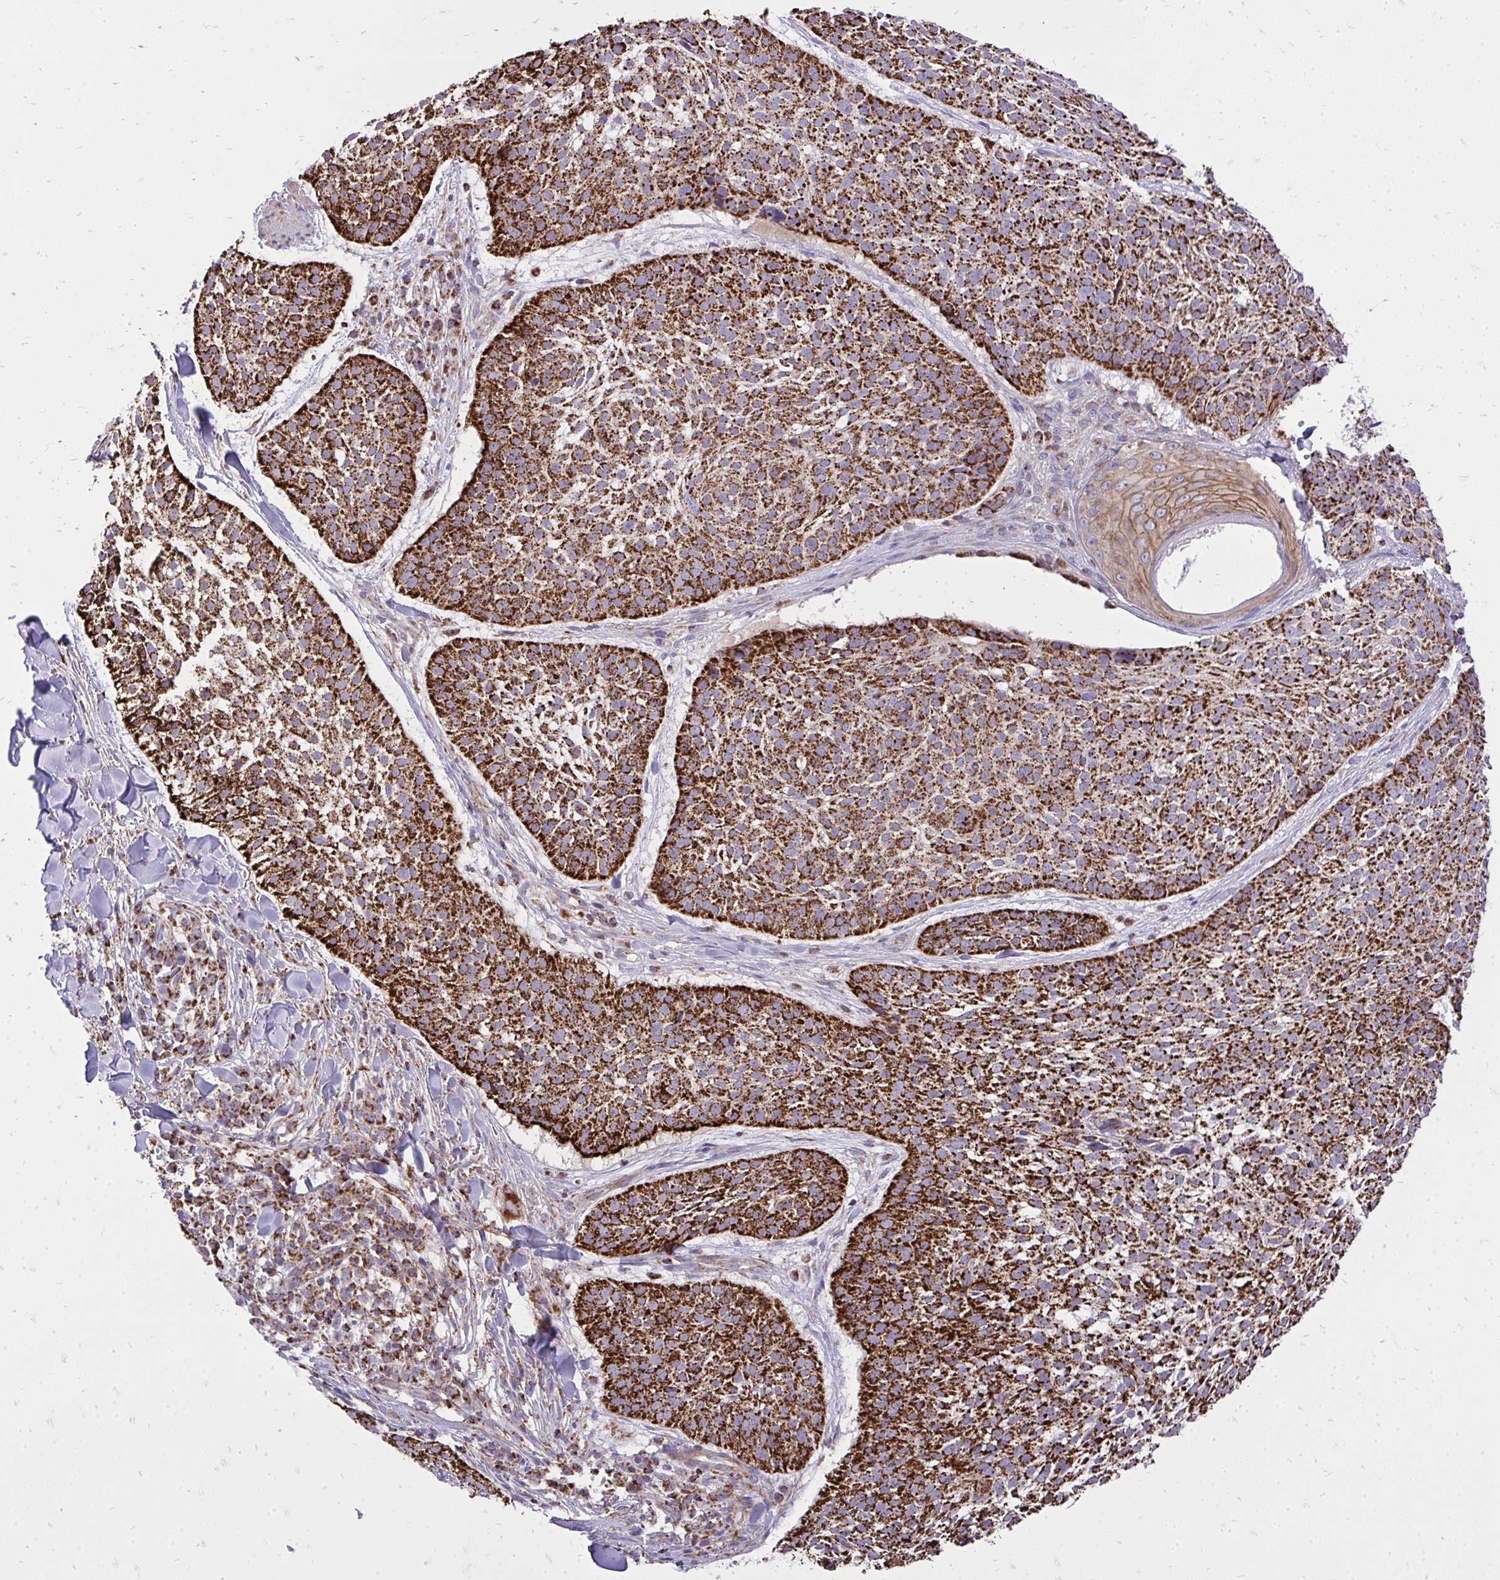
{"staining": {"intensity": "strong", "quantity": ">75%", "location": "cytoplasmic/membranous"}, "tissue": "skin cancer", "cell_type": "Tumor cells", "image_type": "cancer", "snomed": [{"axis": "morphology", "description": "Basal cell carcinoma"}, {"axis": "topography", "description": "Skin"}, {"axis": "topography", "description": "Skin of scalp"}], "caption": "Protein staining of basal cell carcinoma (skin) tissue reveals strong cytoplasmic/membranous expression in about >75% of tumor cells.", "gene": "SPTBN2", "patient": {"sex": "female", "age": 45}}